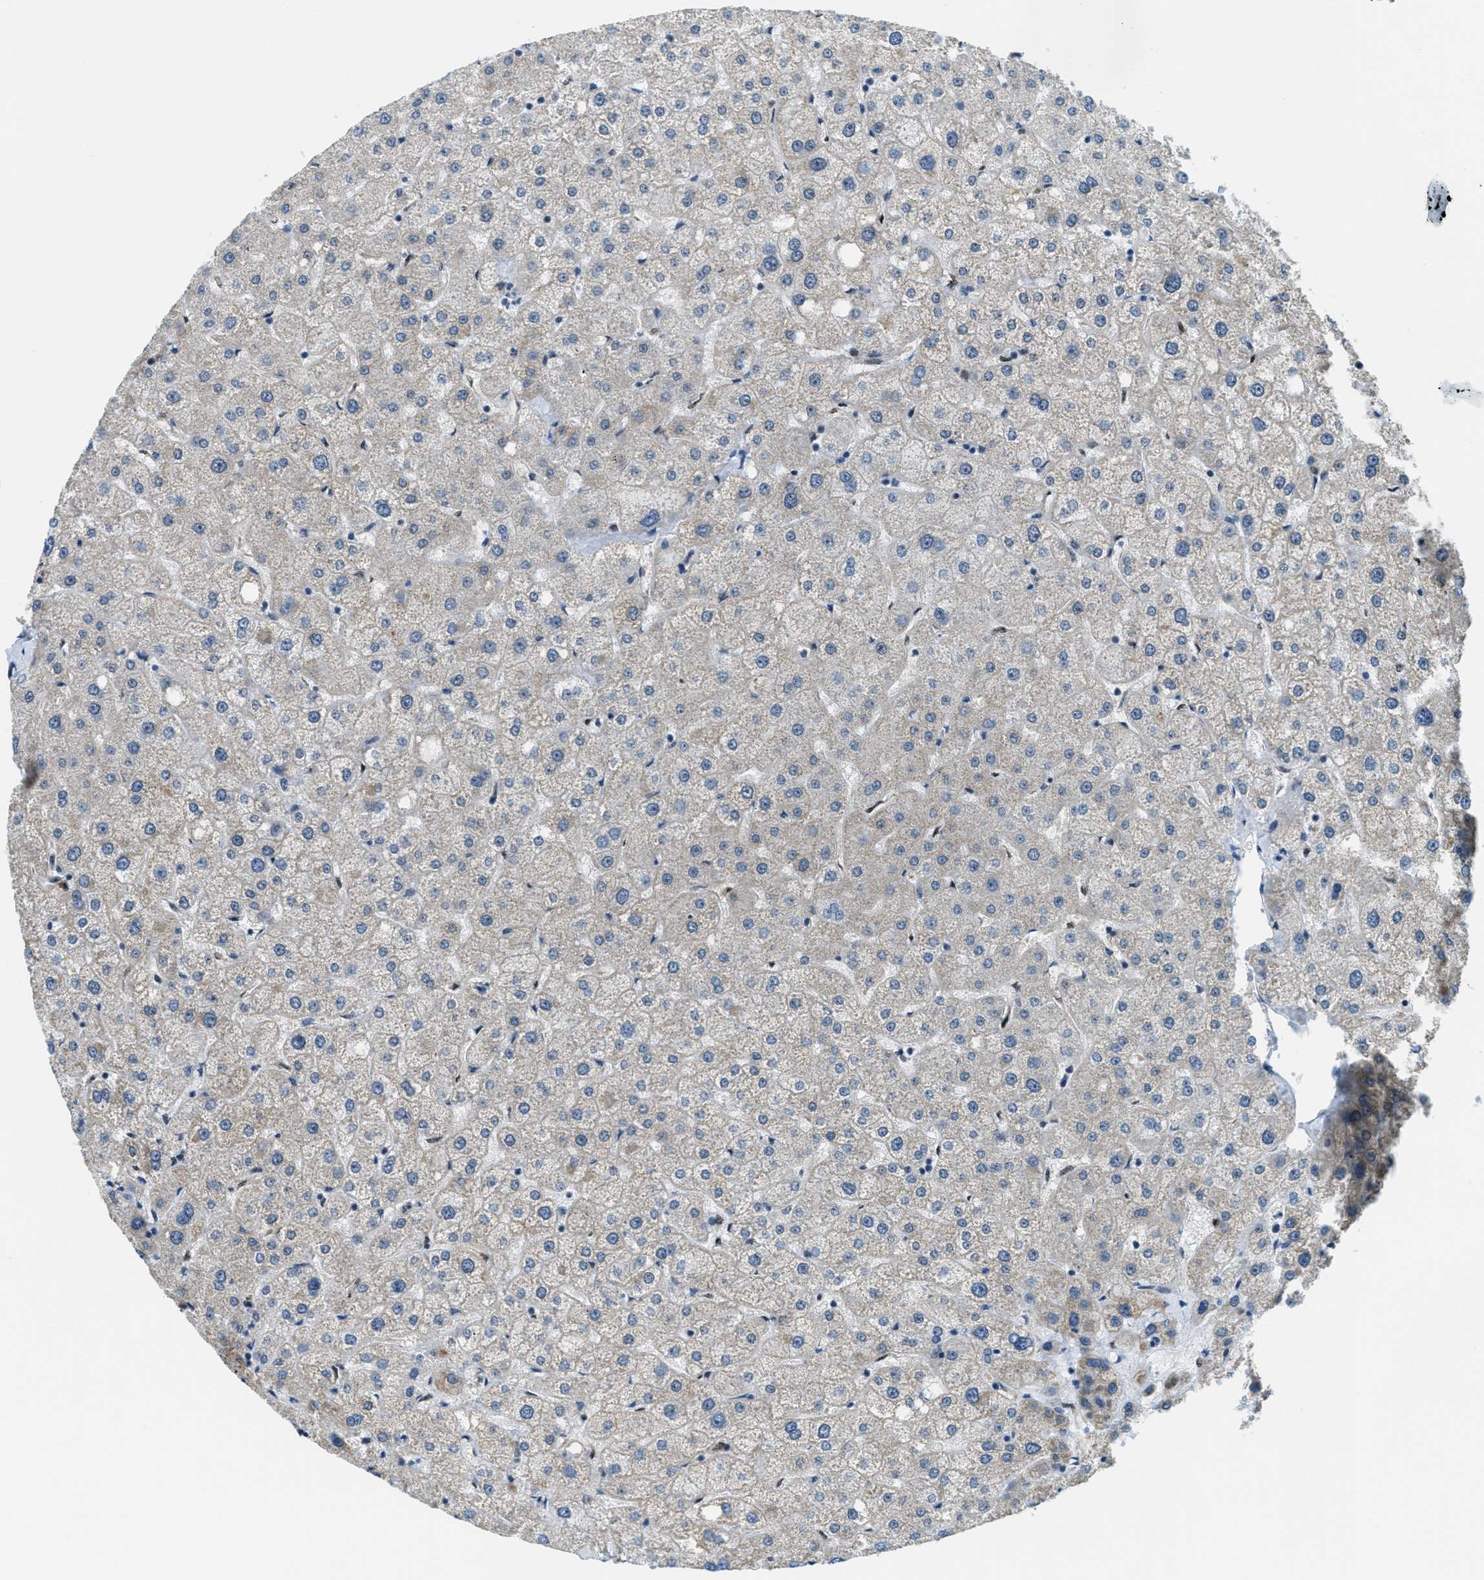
{"staining": {"intensity": "negative", "quantity": "none", "location": "none"}, "tissue": "liver", "cell_type": "Cholangiocytes", "image_type": "normal", "snomed": [{"axis": "morphology", "description": "Normal tissue, NOS"}, {"axis": "topography", "description": "Liver"}], "caption": "Cholangiocytes show no significant staining in normal liver. (DAB immunohistochemistry (IHC), high magnification).", "gene": "SP100", "patient": {"sex": "male", "age": 73}}